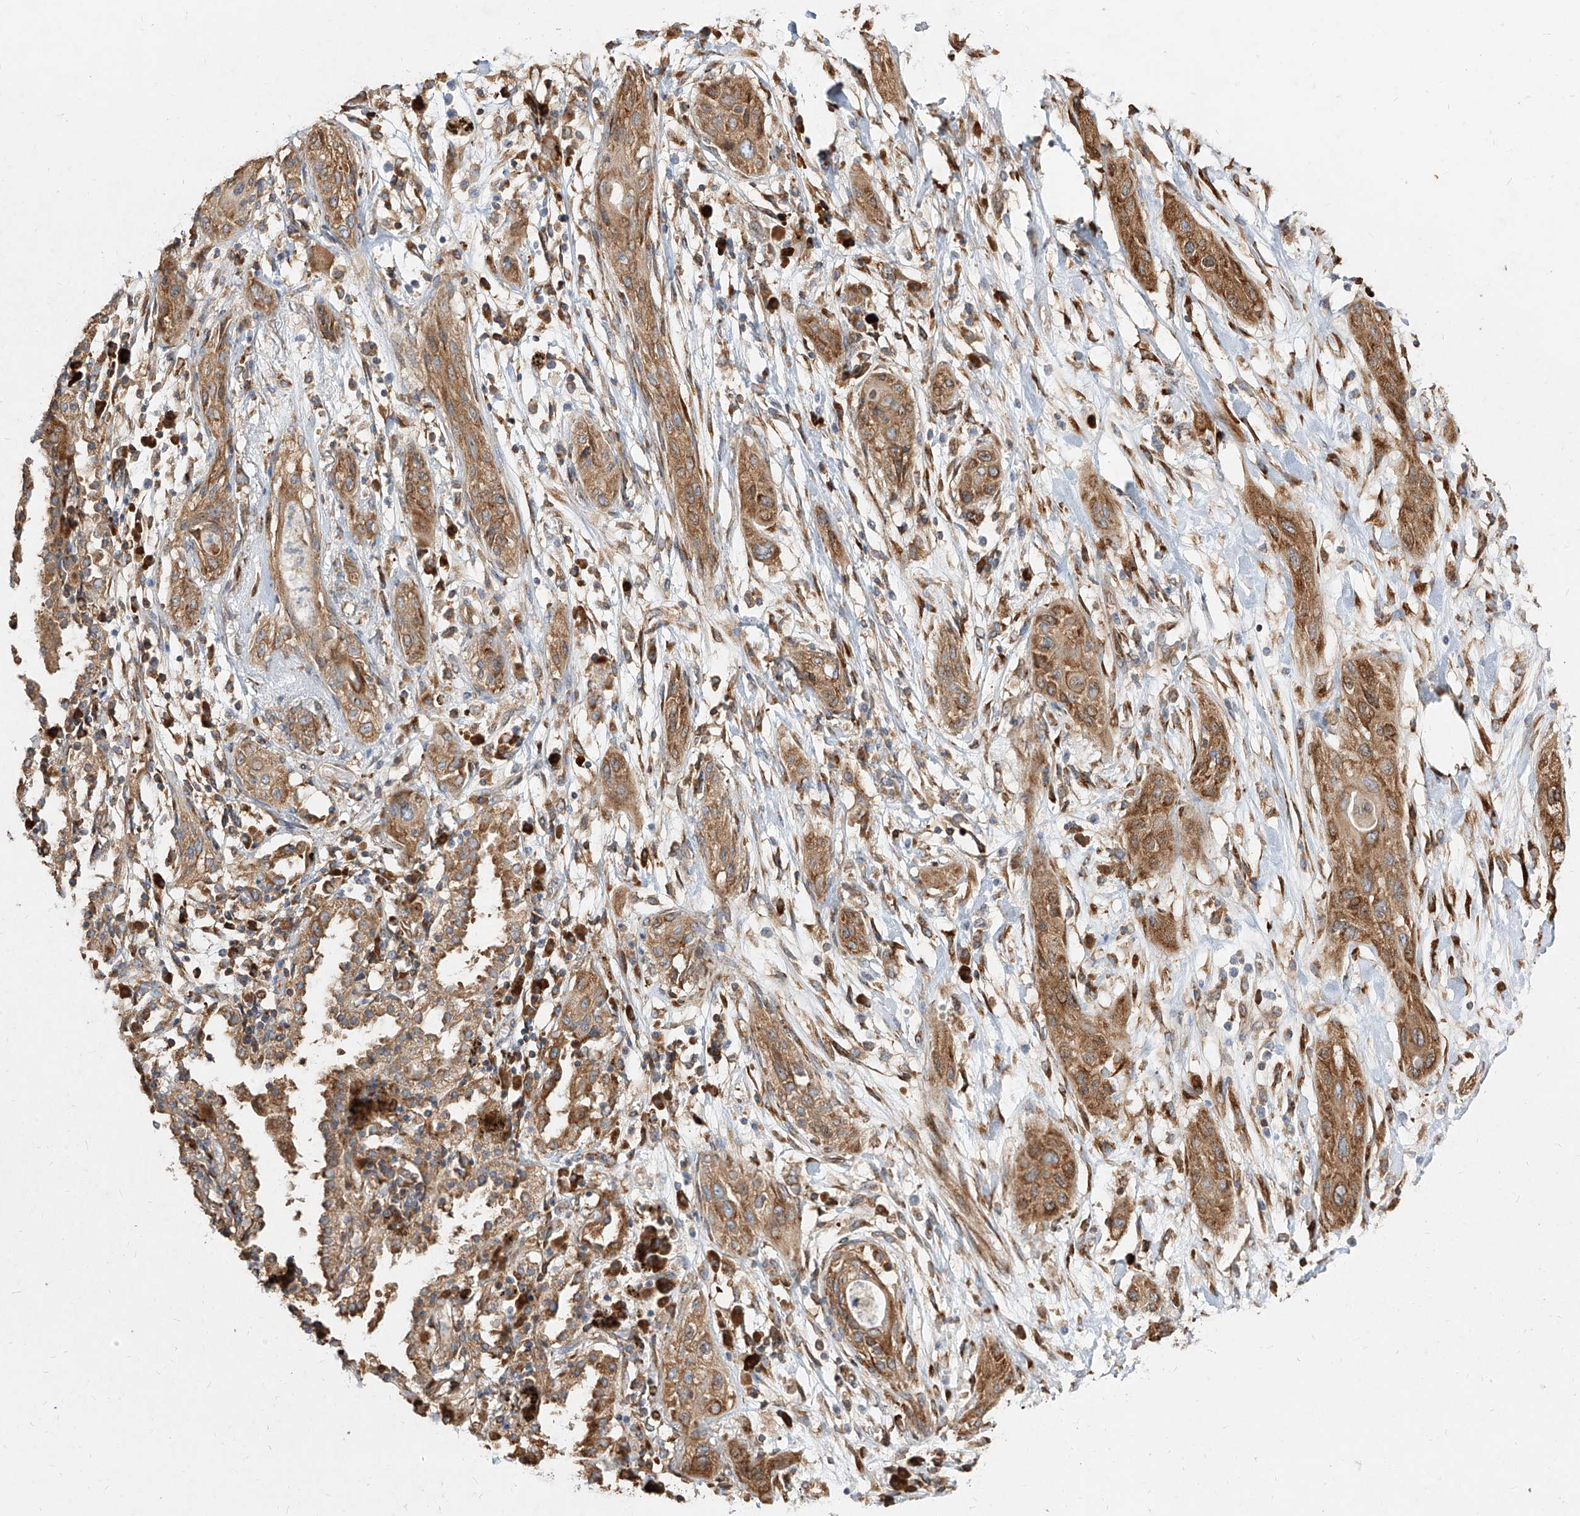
{"staining": {"intensity": "moderate", "quantity": ">75%", "location": "cytoplasmic/membranous"}, "tissue": "lung cancer", "cell_type": "Tumor cells", "image_type": "cancer", "snomed": [{"axis": "morphology", "description": "Squamous cell carcinoma, NOS"}, {"axis": "topography", "description": "Lung"}], "caption": "This image exhibits immunohistochemistry staining of human lung cancer (squamous cell carcinoma), with medium moderate cytoplasmic/membranous staining in about >75% of tumor cells.", "gene": "RPS25", "patient": {"sex": "female", "age": 47}}